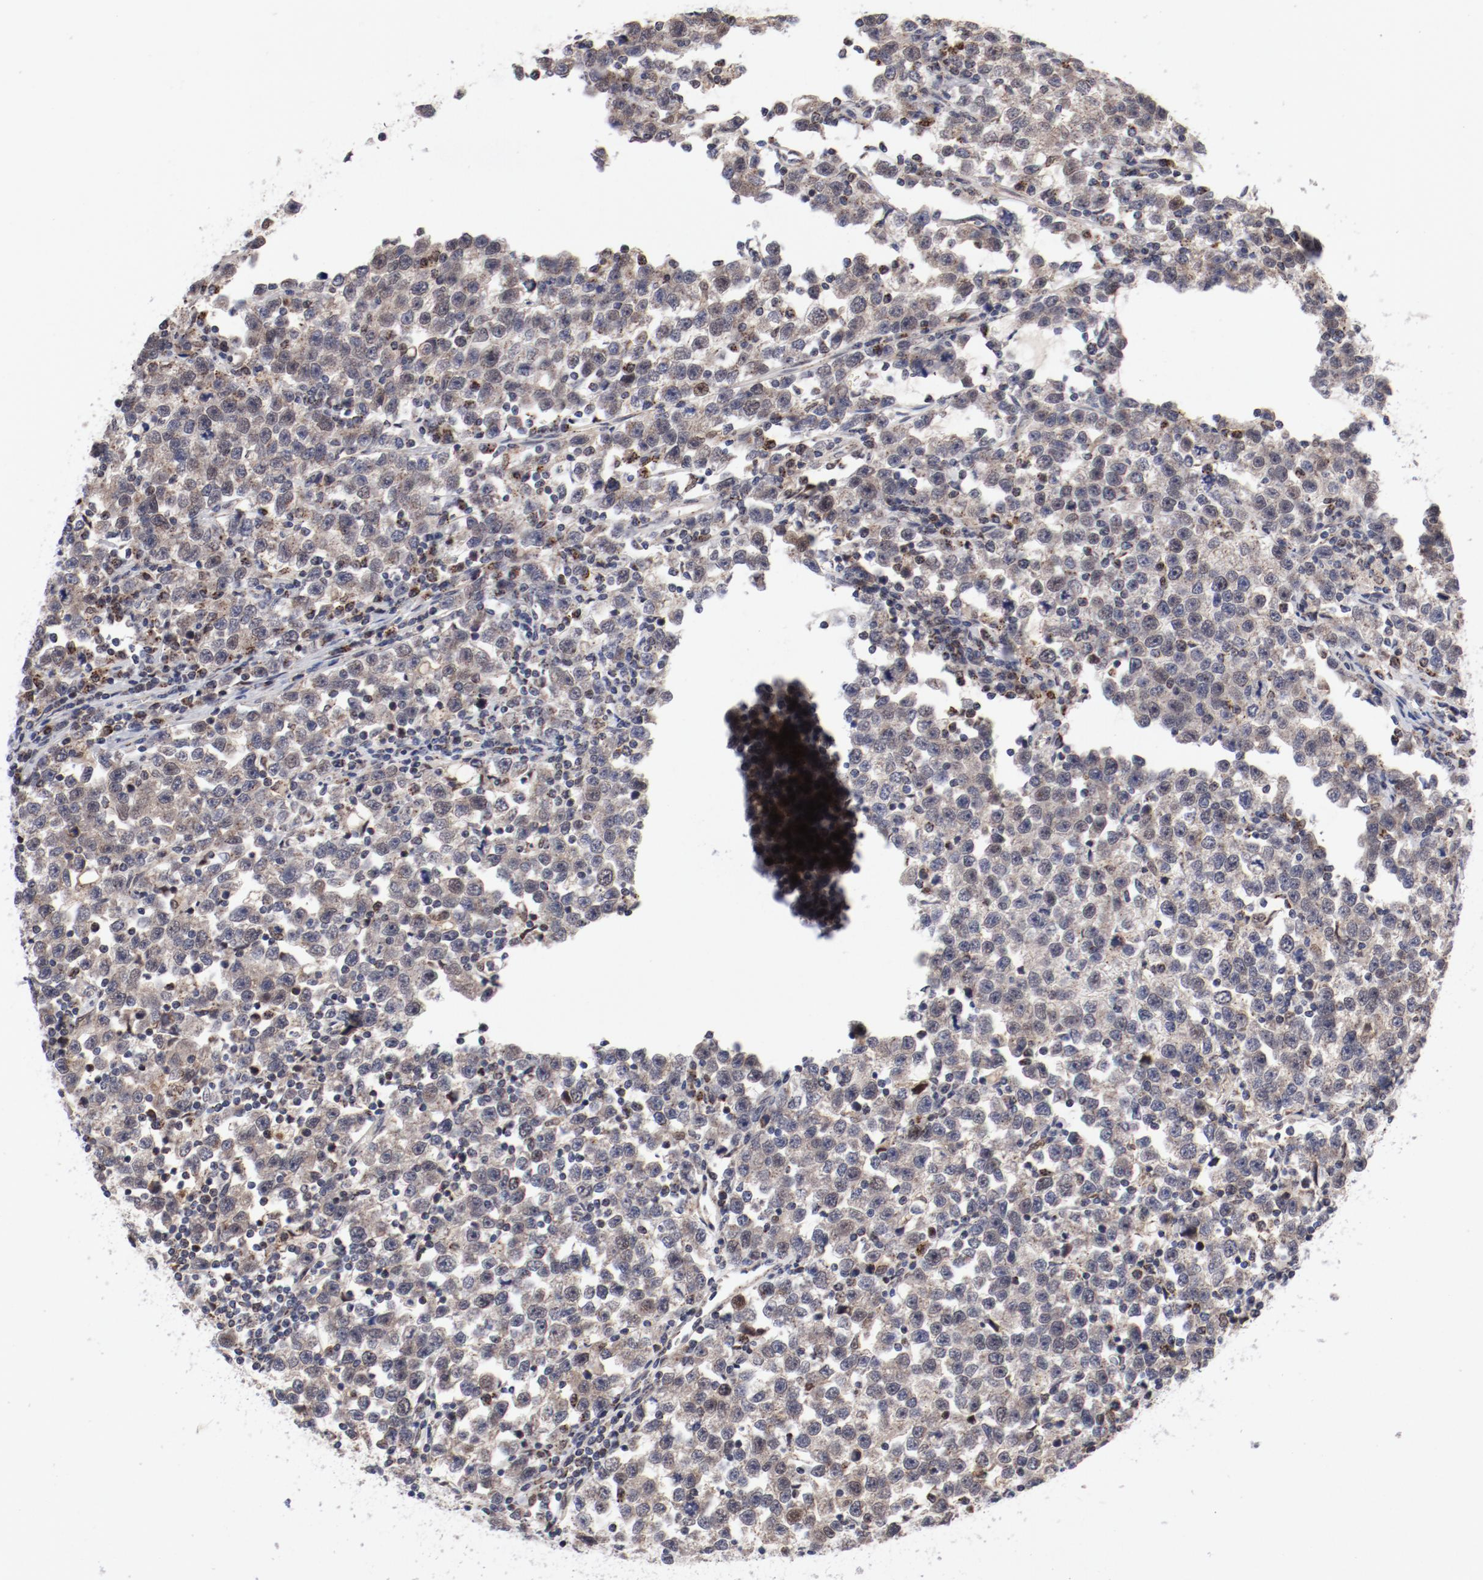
{"staining": {"intensity": "weak", "quantity": "<25%", "location": "cytoplasmic/membranous"}, "tissue": "testis cancer", "cell_type": "Tumor cells", "image_type": "cancer", "snomed": [{"axis": "morphology", "description": "Seminoma, NOS"}, {"axis": "topography", "description": "Testis"}], "caption": "Tumor cells are negative for protein expression in human testis cancer (seminoma).", "gene": "RPL12", "patient": {"sex": "male", "age": 43}}